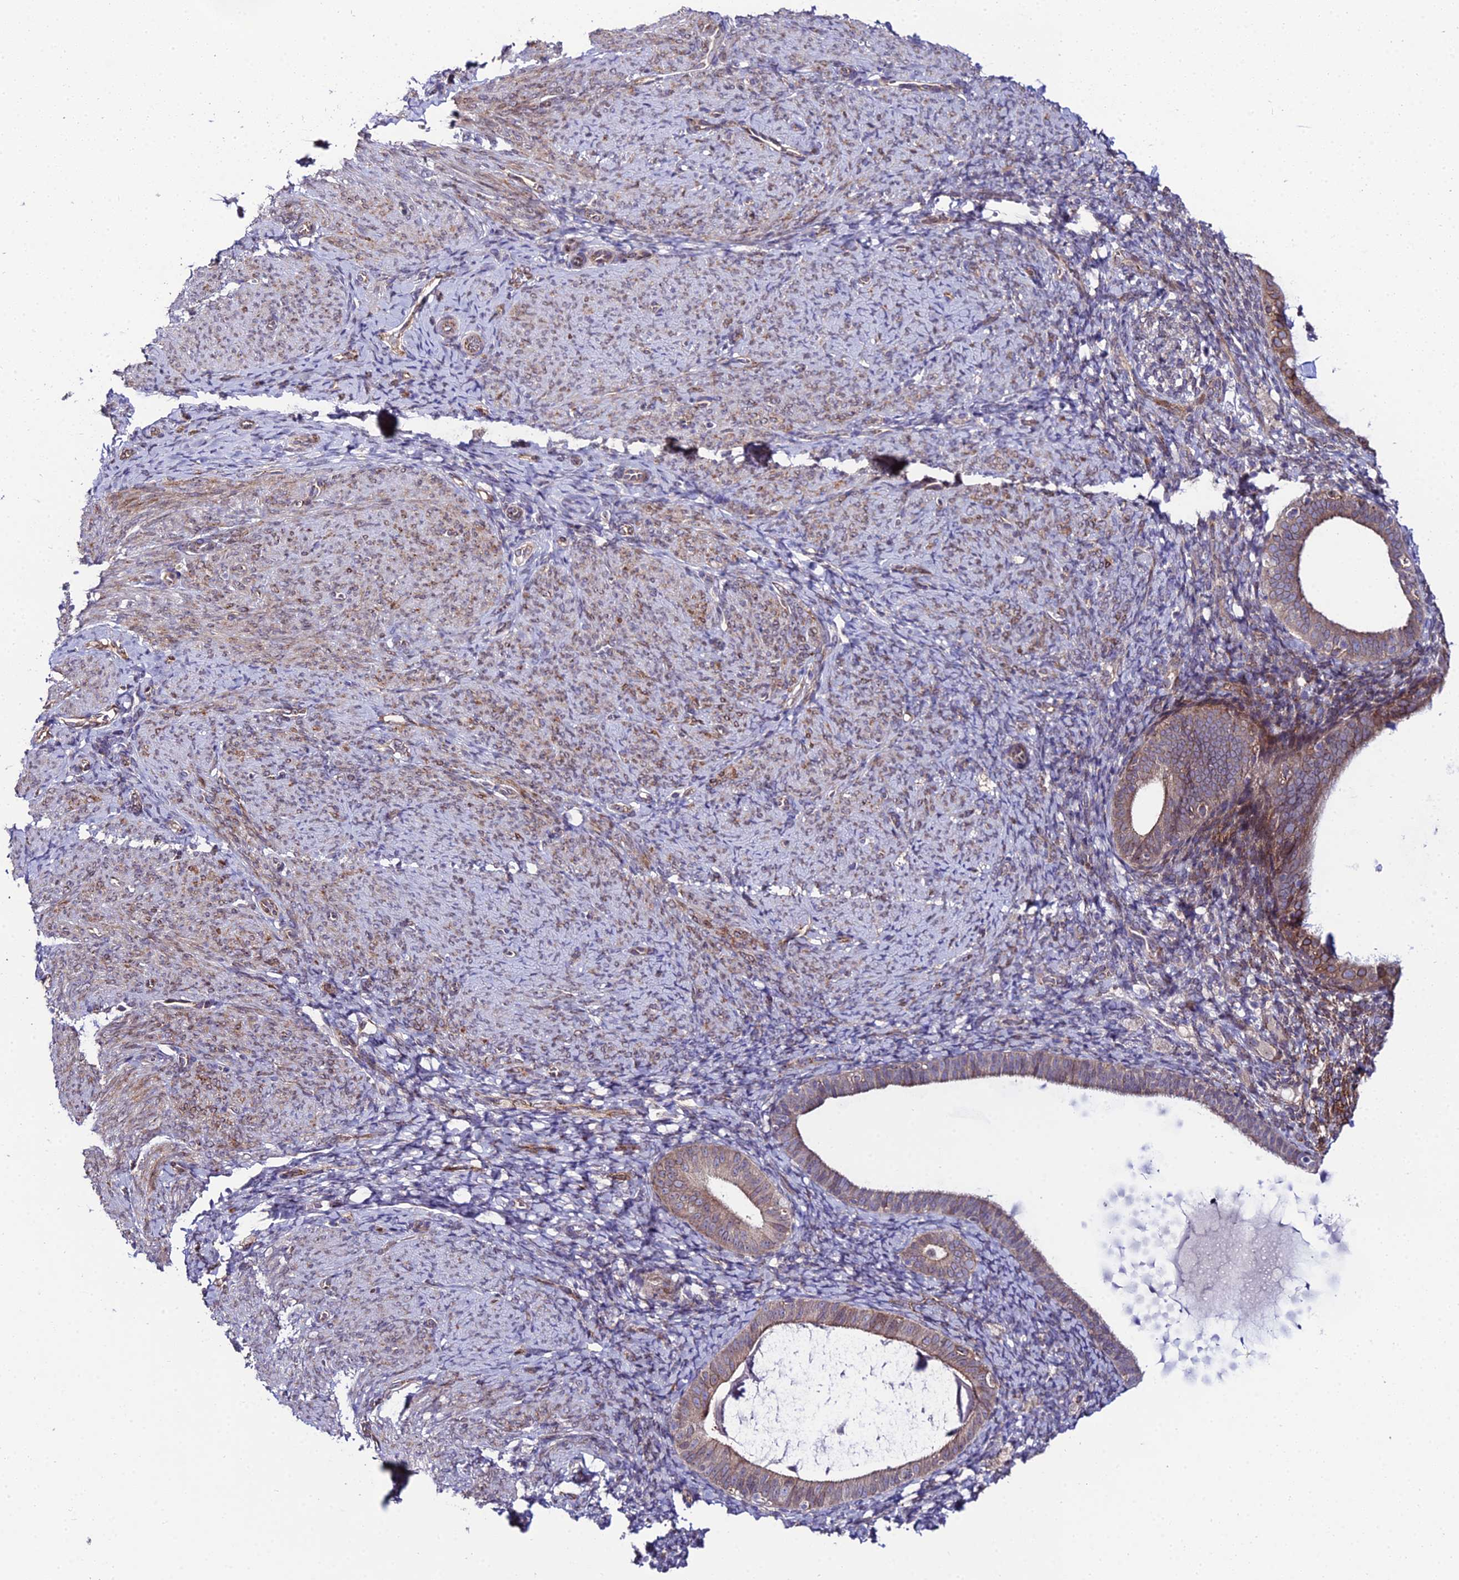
{"staining": {"intensity": "weak", "quantity": "25%-75%", "location": "cytoplasmic/membranous,nuclear"}, "tissue": "endometrium", "cell_type": "Cells in endometrial stroma", "image_type": "normal", "snomed": [{"axis": "morphology", "description": "Normal tissue, NOS"}, {"axis": "topography", "description": "Endometrium"}], "caption": "This image shows unremarkable endometrium stained with IHC to label a protein in brown. The cytoplasmic/membranous,nuclear of cells in endometrial stroma show weak positivity for the protein. Nuclei are counter-stained blue.", "gene": "DDX19A", "patient": {"sex": "female", "age": 65}}